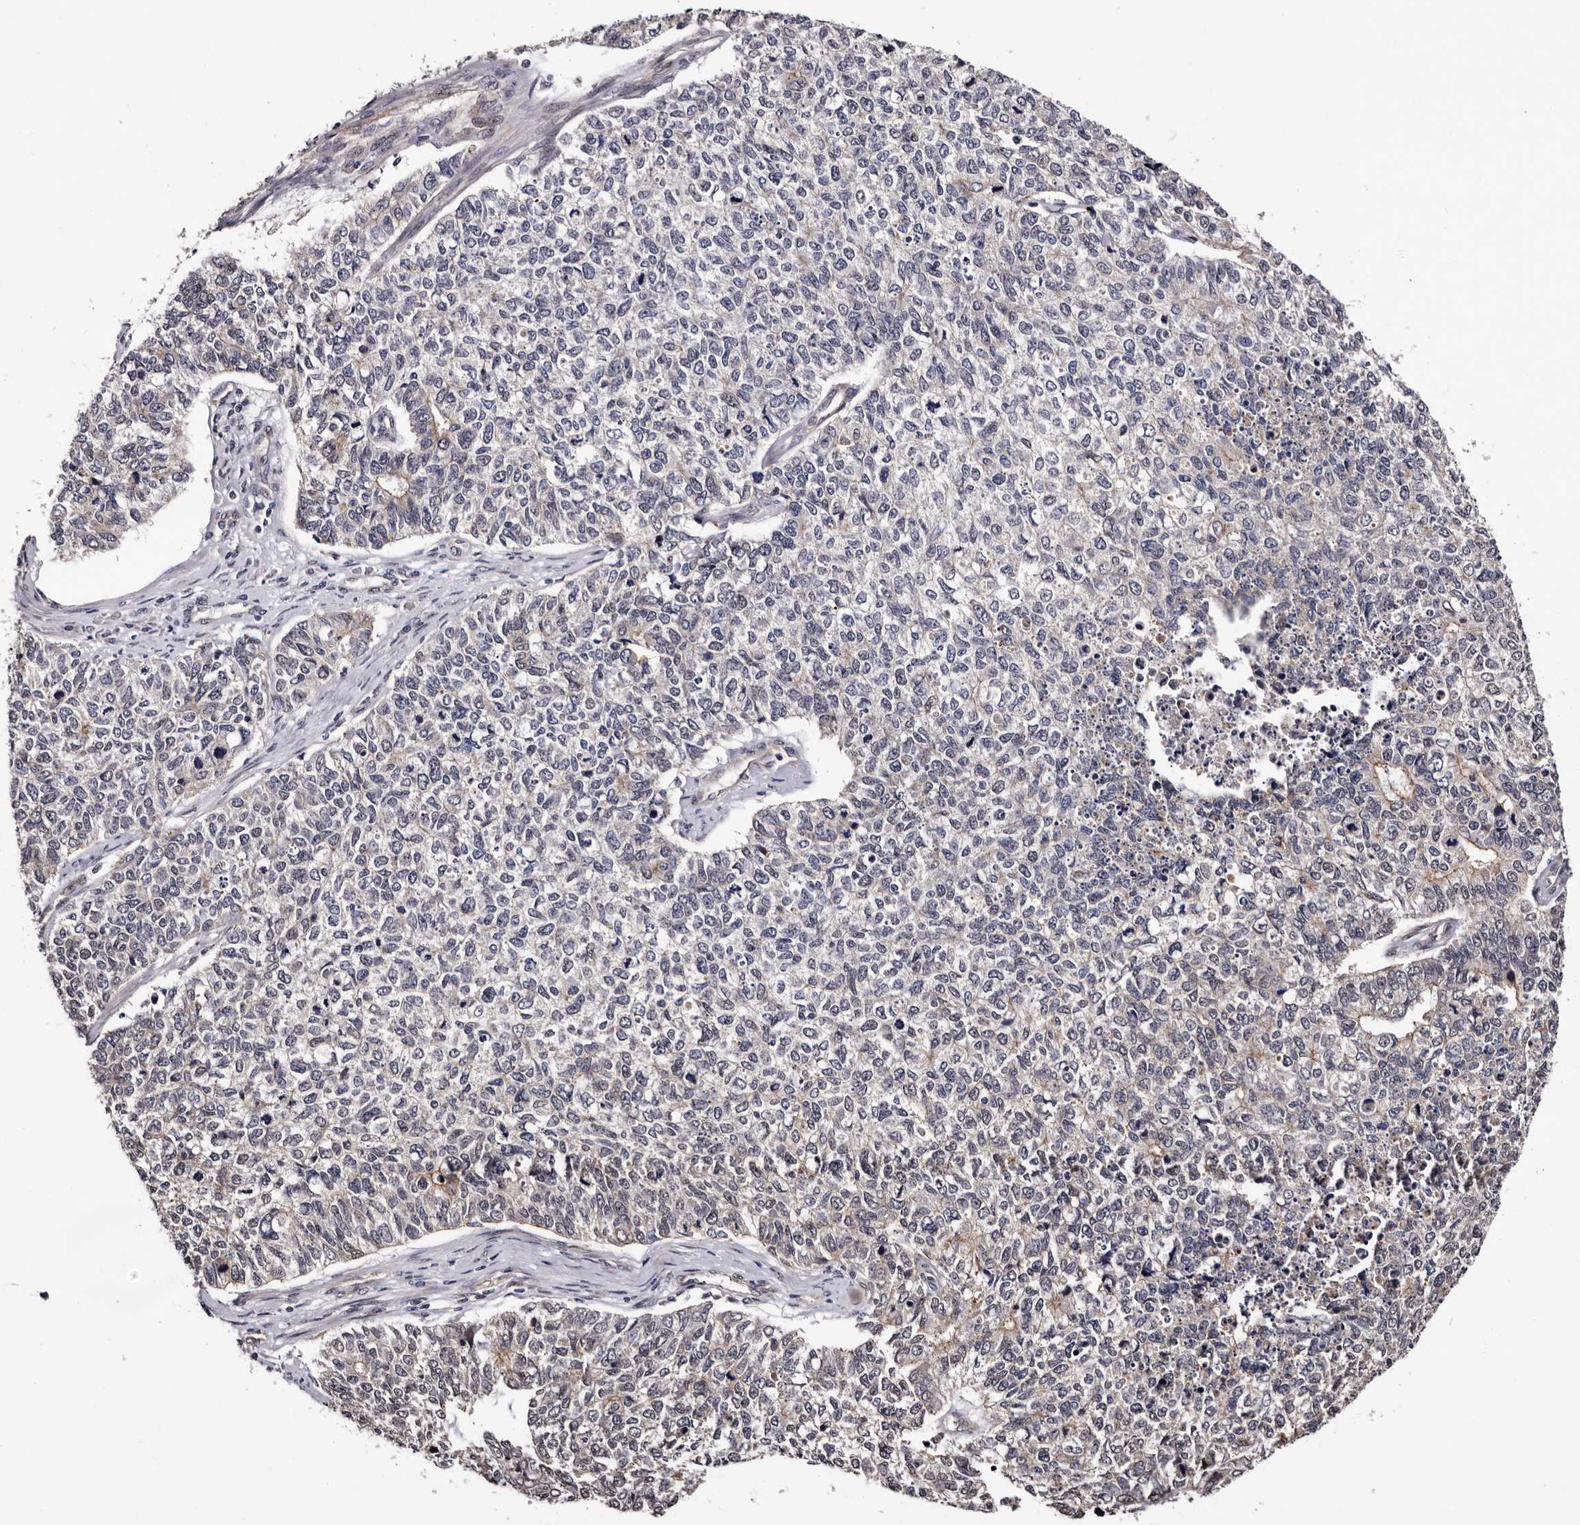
{"staining": {"intensity": "weak", "quantity": "<25%", "location": "cytoplasmic/membranous"}, "tissue": "cervical cancer", "cell_type": "Tumor cells", "image_type": "cancer", "snomed": [{"axis": "morphology", "description": "Squamous cell carcinoma, NOS"}, {"axis": "topography", "description": "Cervix"}], "caption": "The micrograph exhibits no significant expression in tumor cells of cervical cancer (squamous cell carcinoma).", "gene": "GLRX3", "patient": {"sex": "female", "age": 63}}